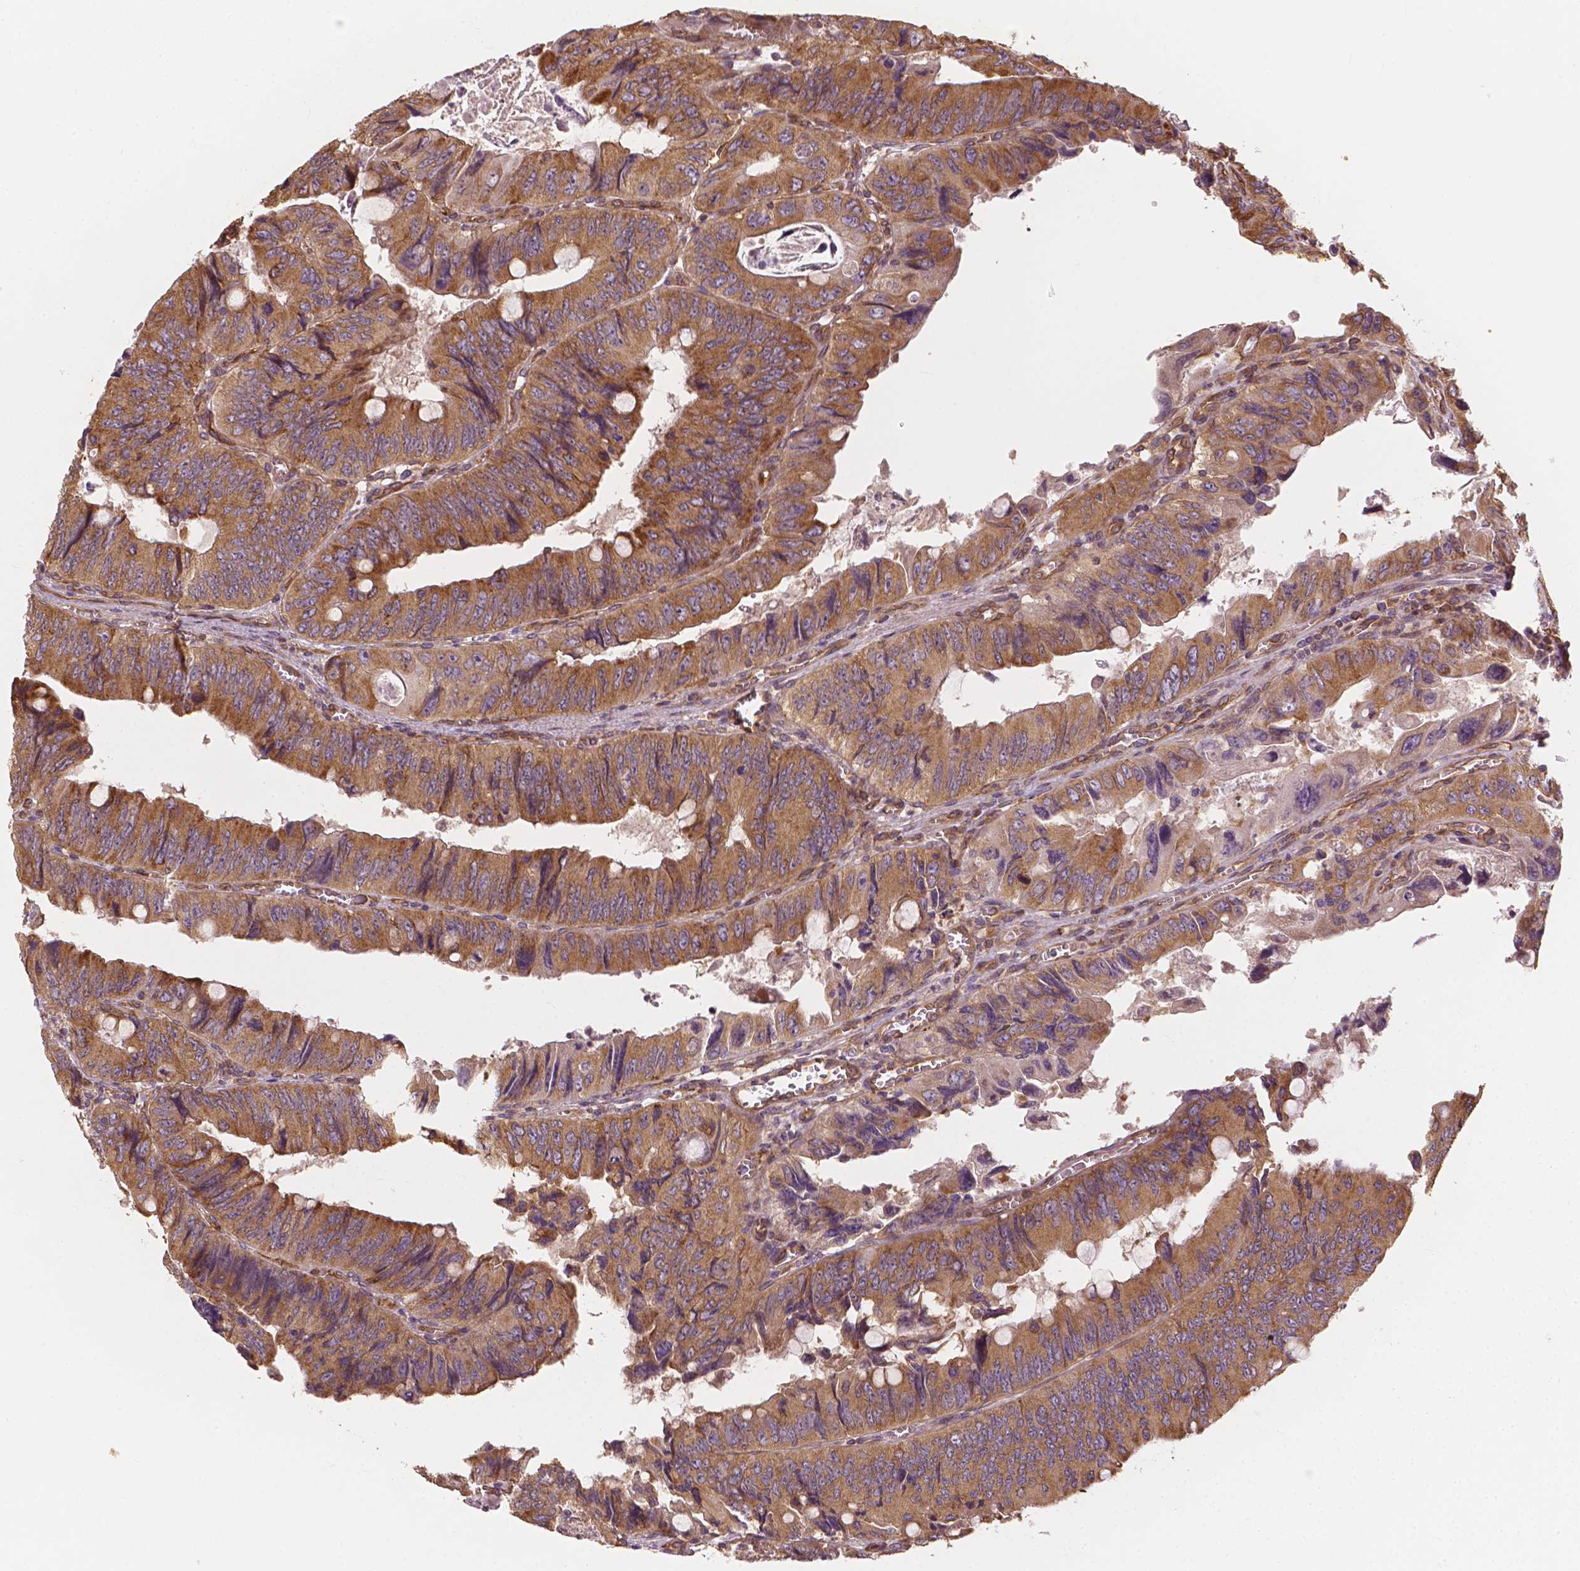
{"staining": {"intensity": "moderate", "quantity": ">75%", "location": "cytoplasmic/membranous"}, "tissue": "colorectal cancer", "cell_type": "Tumor cells", "image_type": "cancer", "snomed": [{"axis": "morphology", "description": "Adenocarcinoma, NOS"}, {"axis": "topography", "description": "Colon"}], "caption": "Human colorectal adenocarcinoma stained with a protein marker shows moderate staining in tumor cells.", "gene": "G3BP1", "patient": {"sex": "female", "age": 84}}